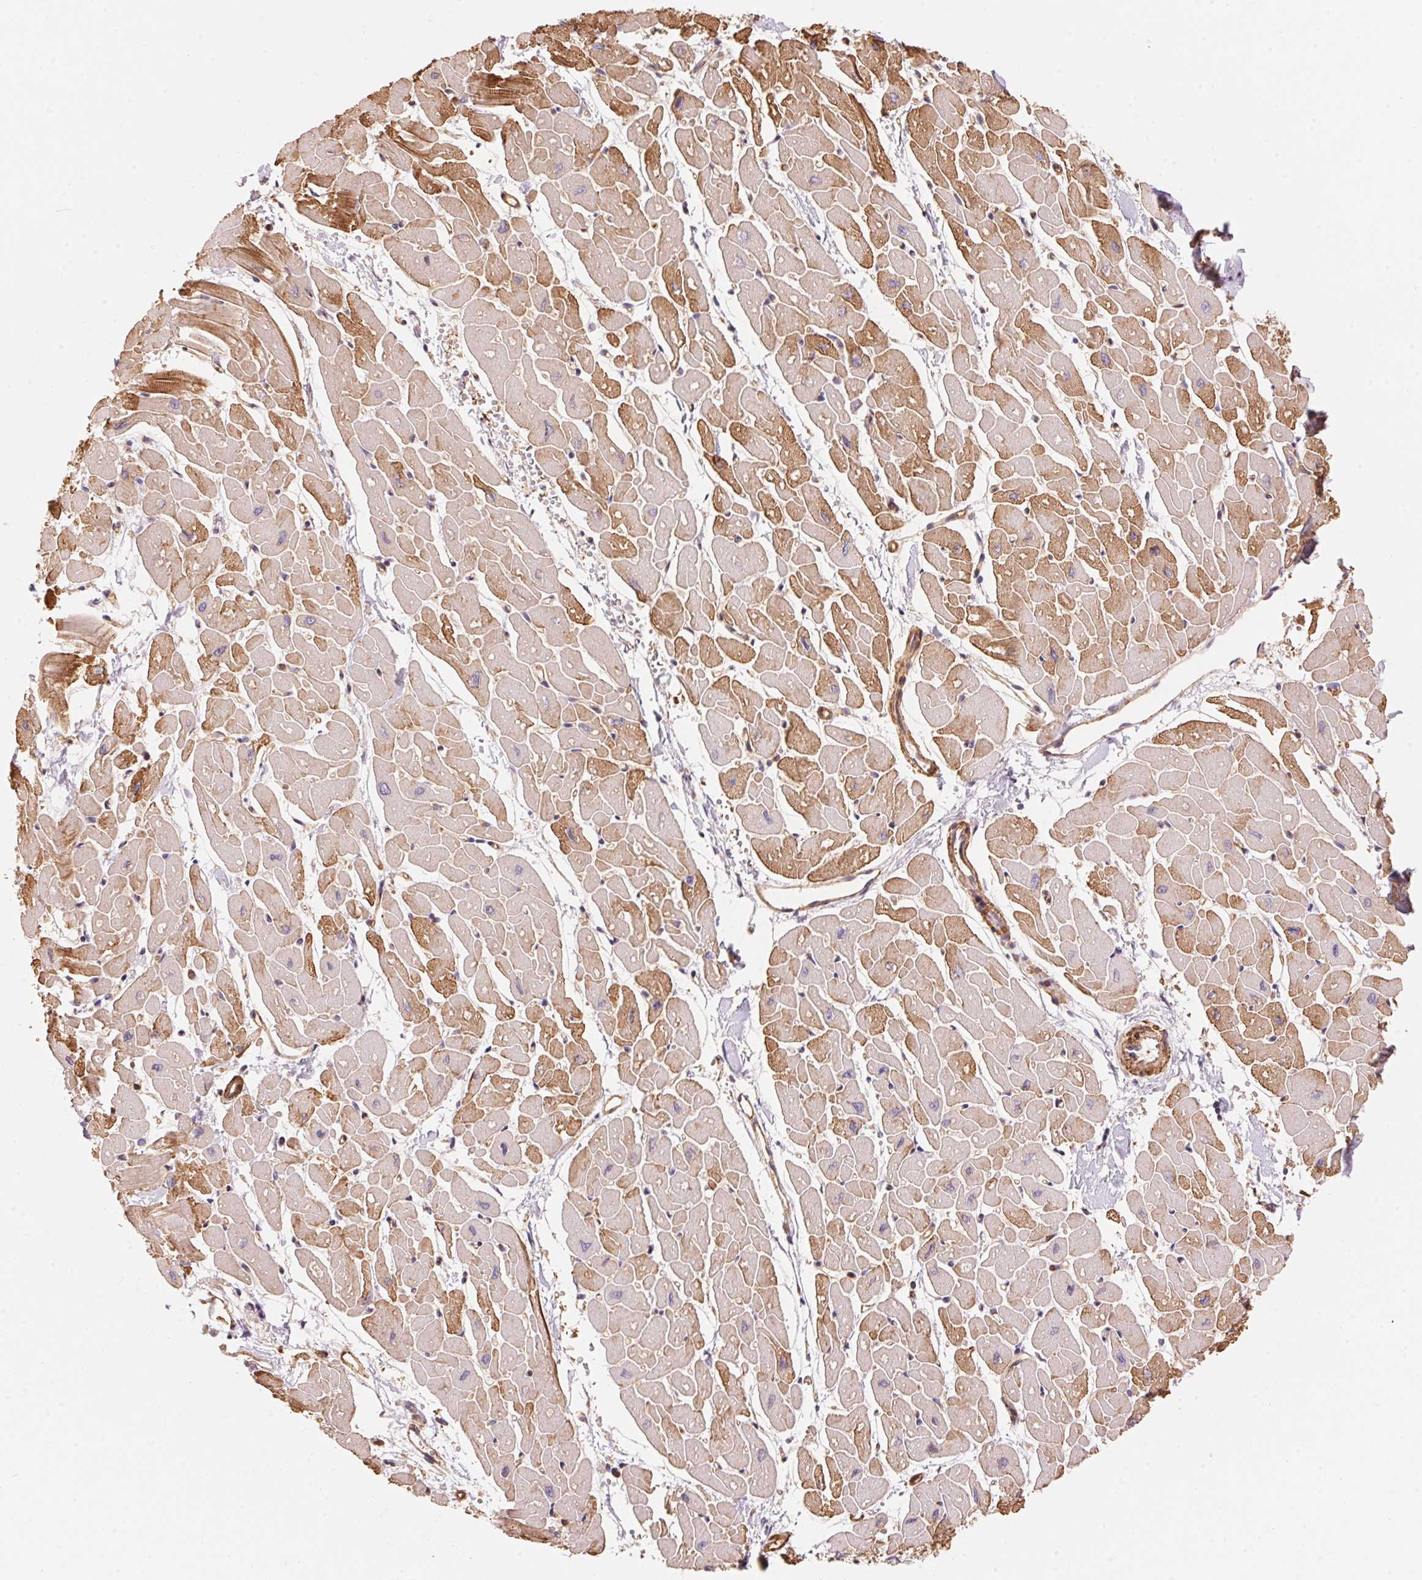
{"staining": {"intensity": "moderate", "quantity": "25%-75%", "location": "cytoplasmic/membranous"}, "tissue": "heart muscle", "cell_type": "Cardiomyocytes", "image_type": "normal", "snomed": [{"axis": "morphology", "description": "Normal tissue, NOS"}, {"axis": "topography", "description": "Heart"}], "caption": "Immunohistochemical staining of unremarkable human heart muscle demonstrates moderate cytoplasmic/membranous protein expression in approximately 25%-75% of cardiomyocytes. Using DAB (brown) and hematoxylin (blue) stains, captured at high magnification using brightfield microscopy.", "gene": "FRAS1", "patient": {"sex": "male", "age": 57}}